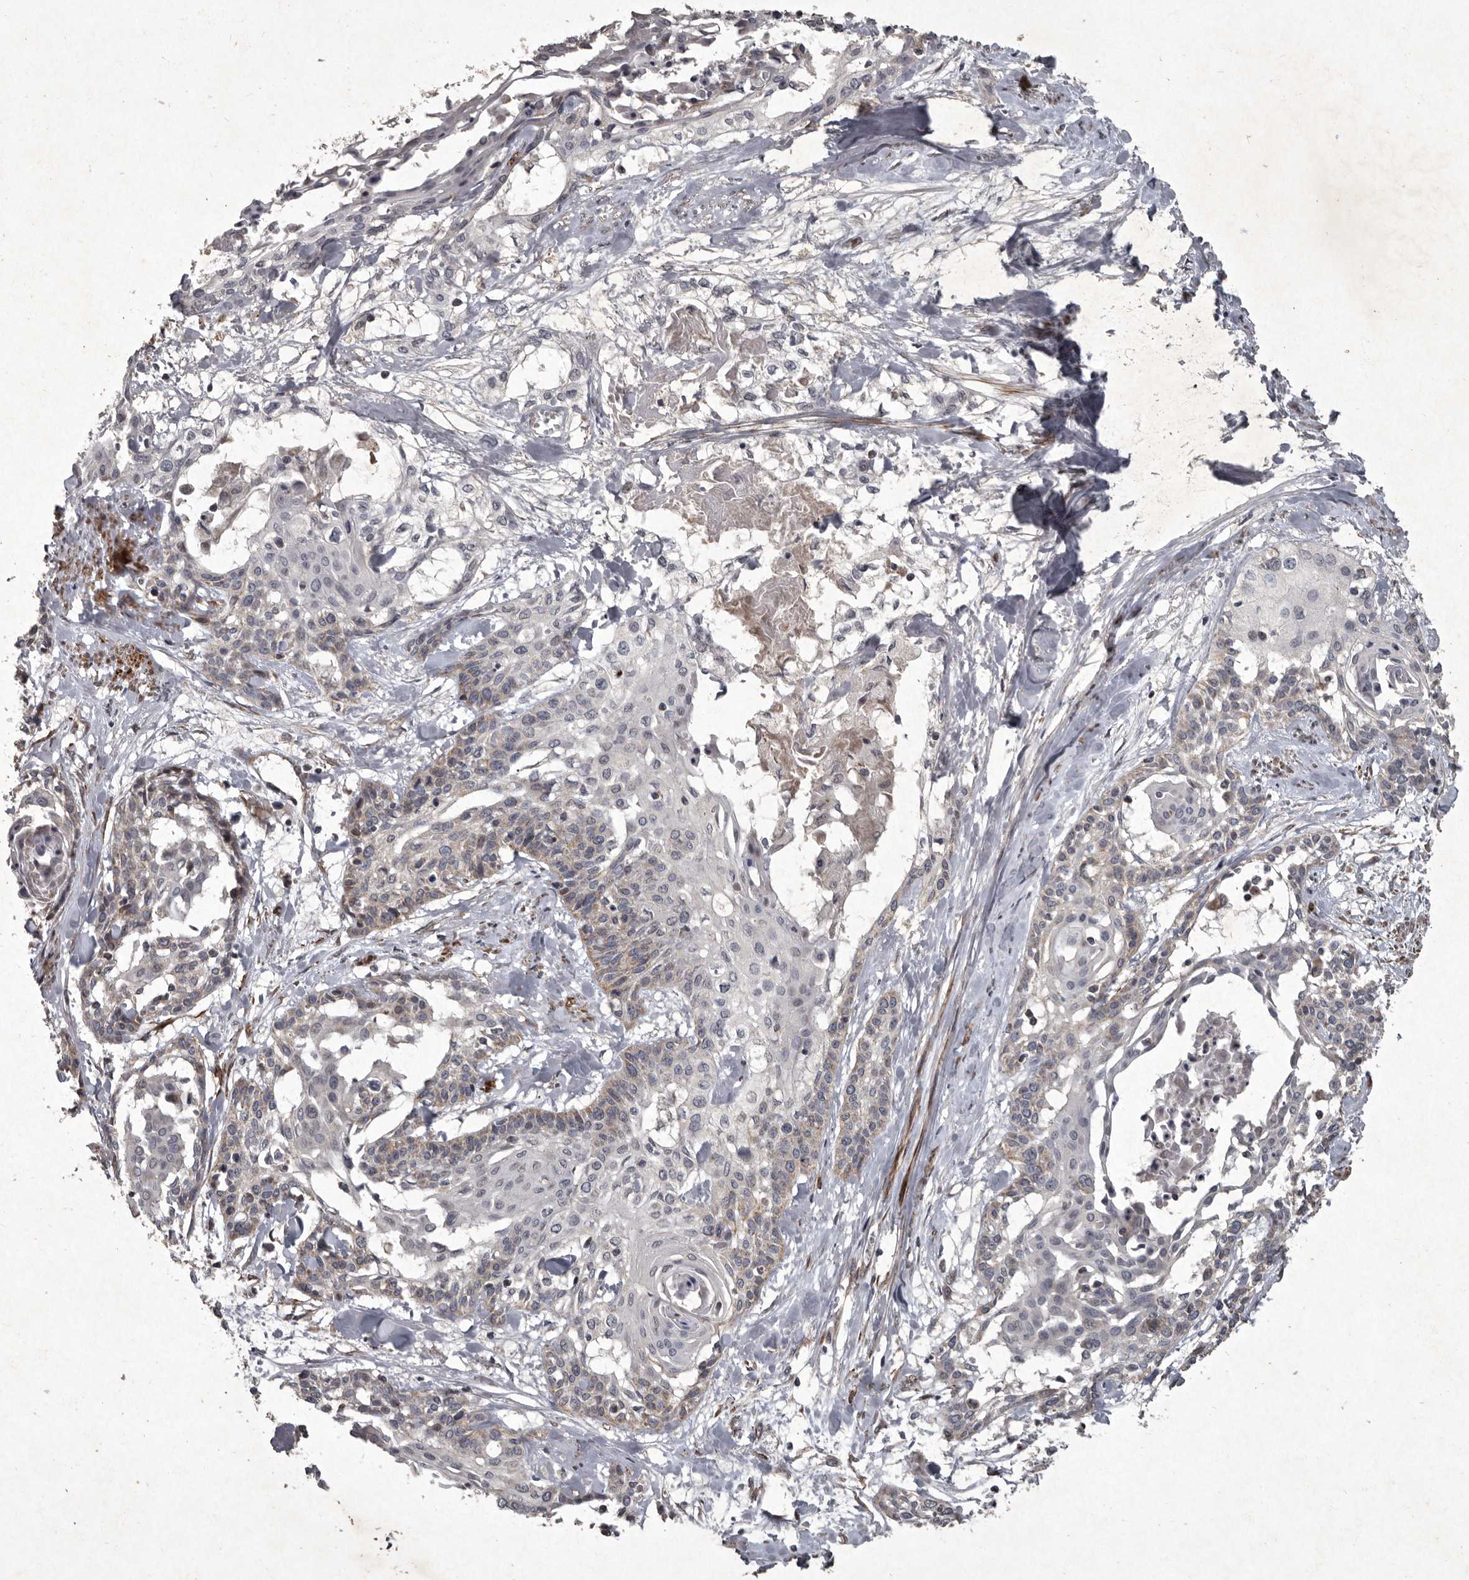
{"staining": {"intensity": "weak", "quantity": "<25%", "location": "cytoplasmic/membranous"}, "tissue": "cervical cancer", "cell_type": "Tumor cells", "image_type": "cancer", "snomed": [{"axis": "morphology", "description": "Squamous cell carcinoma, NOS"}, {"axis": "topography", "description": "Cervix"}], "caption": "High power microscopy photomicrograph of an IHC micrograph of cervical cancer (squamous cell carcinoma), revealing no significant staining in tumor cells. The staining was performed using DAB to visualize the protein expression in brown, while the nuclei were stained in blue with hematoxylin (Magnification: 20x).", "gene": "MRPS15", "patient": {"sex": "female", "age": 57}}